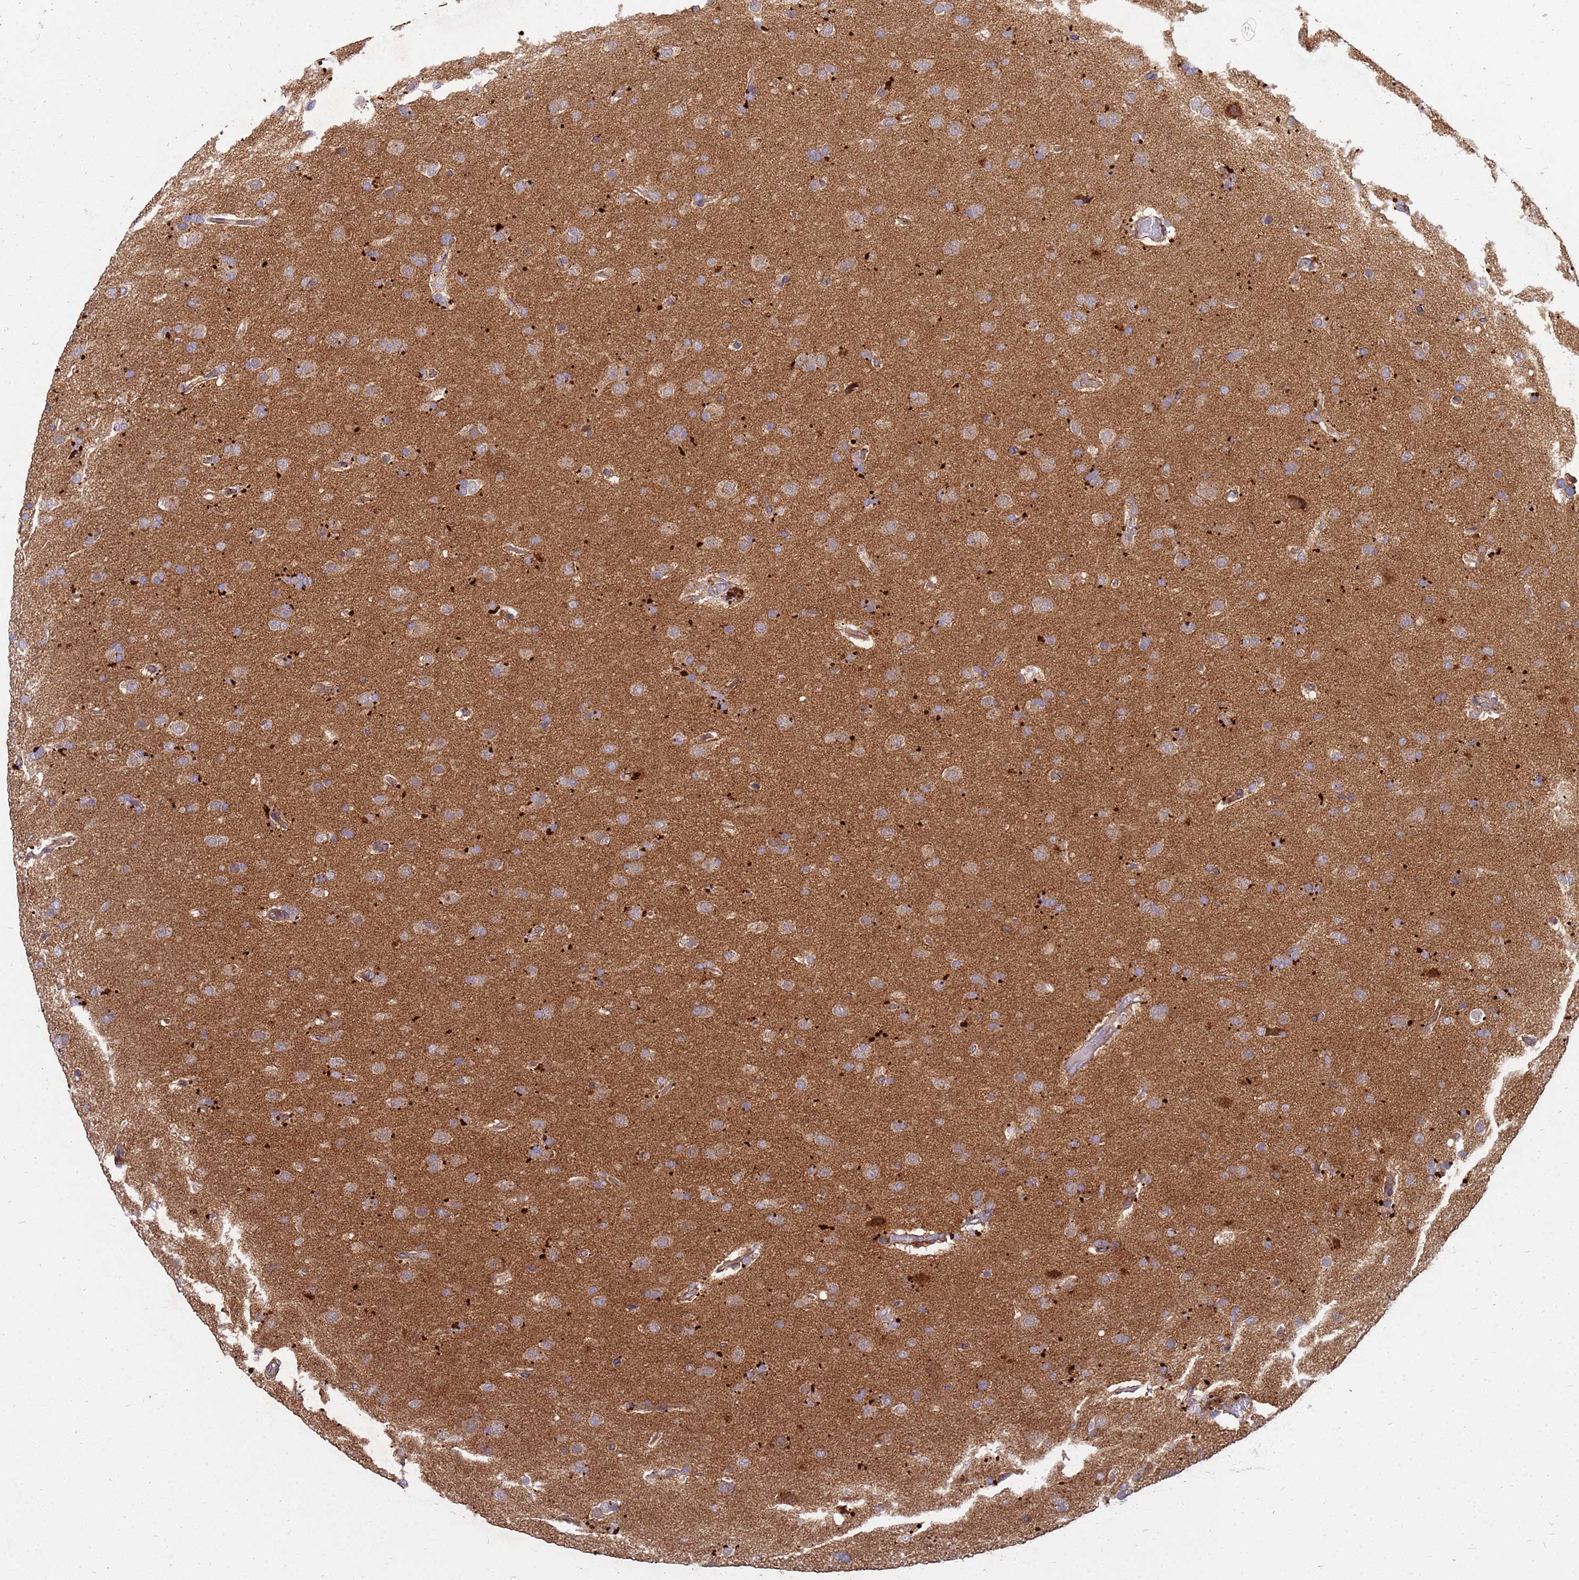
{"staining": {"intensity": "negative", "quantity": "none", "location": "none"}, "tissue": "glioma", "cell_type": "Tumor cells", "image_type": "cancer", "snomed": [{"axis": "morphology", "description": "Glioma, malignant, Low grade"}, {"axis": "topography", "description": "Brain"}], "caption": "IHC histopathology image of neoplastic tissue: glioma stained with DAB displays no significant protein positivity in tumor cells.", "gene": "CDC34", "patient": {"sex": "male", "age": 65}}